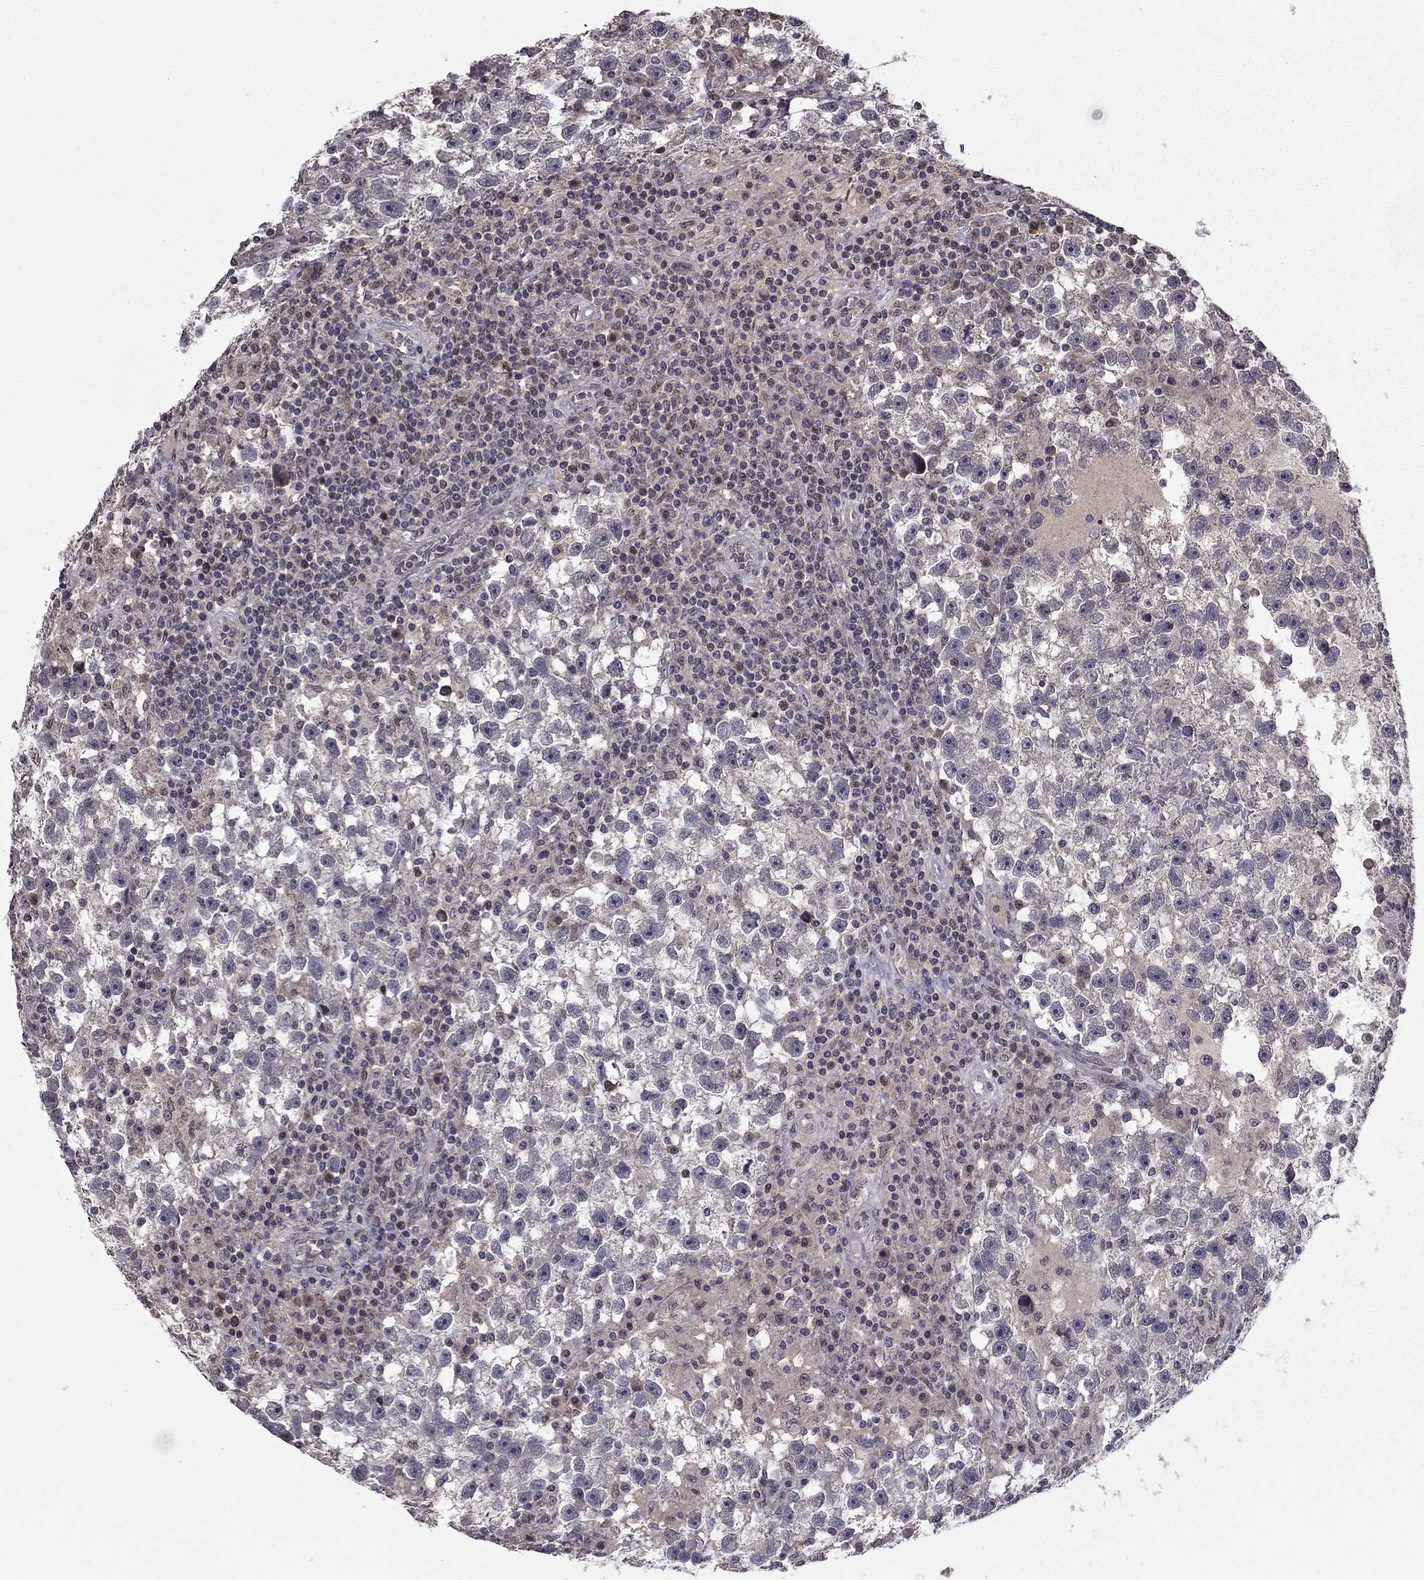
{"staining": {"intensity": "negative", "quantity": "none", "location": "none"}, "tissue": "testis cancer", "cell_type": "Tumor cells", "image_type": "cancer", "snomed": [{"axis": "morphology", "description": "Seminoma, NOS"}, {"axis": "topography", "description": "Testis"}], "caption": "Tumor cells are negative for brown protein staining in testis seminoma.", "gene": "HCN1", "patient": {"sex": "male", "age": 47}}